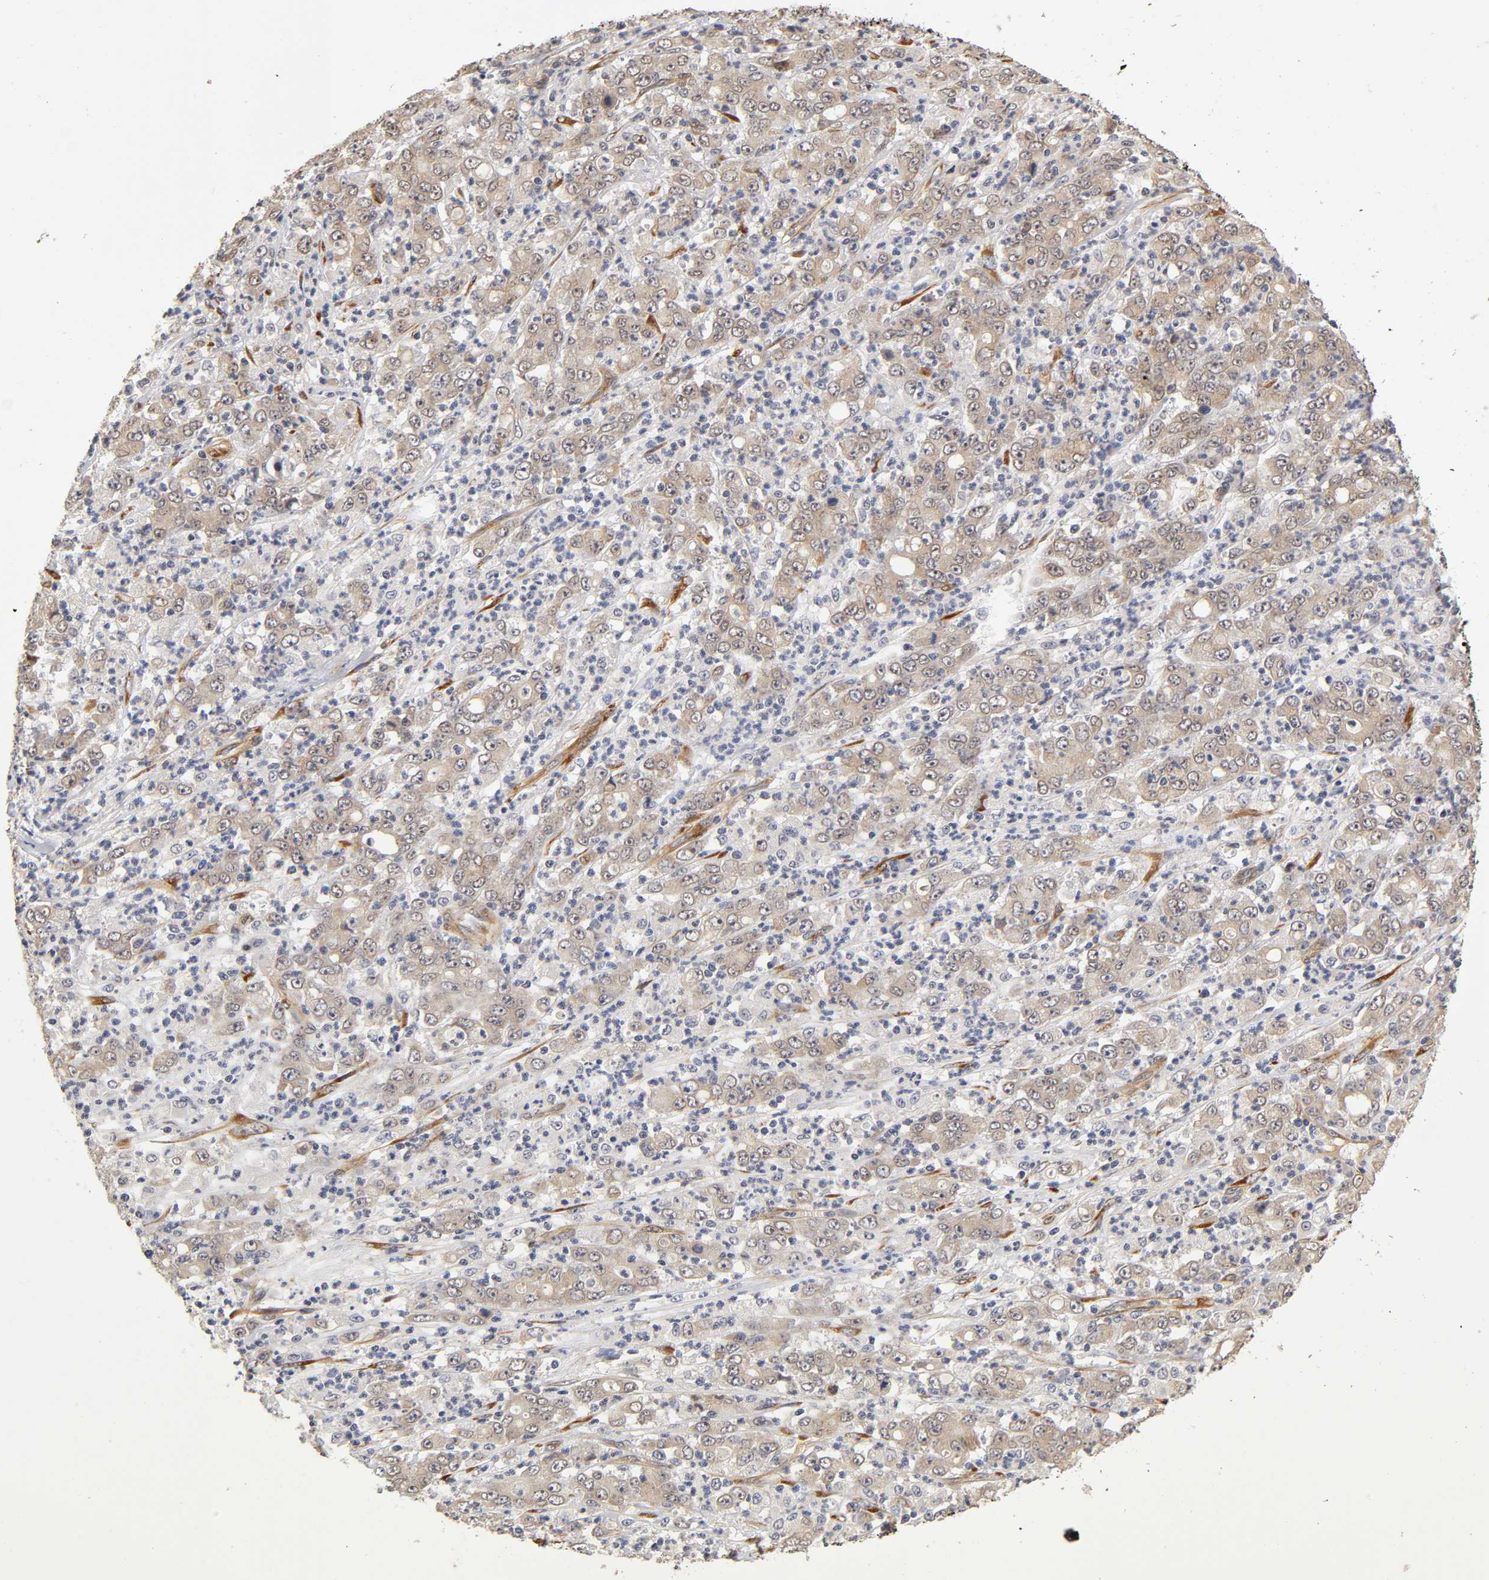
{"staining": {"intensity": "weak", "quantity": ">75%", "location": "cytoplasmic/membranous"}, "tissue": "stomach cancer", "cell_type": "Tumor cells", "image_type": "cancer", "snomed": [{"axis": "morphology", "description": "Adenocarcinoma, NOS"}, {"axis": "topography", "description": "Stomach, lower"}], "caption": "Approximately >75% of tumor cells in stomach cancer demonstrate weak cytoplasmic/membranous protein expression as visualized by brown immunohistochemical staining.", "gene": "LAMB1", "patient": {"sex": "female", "age": 71}}